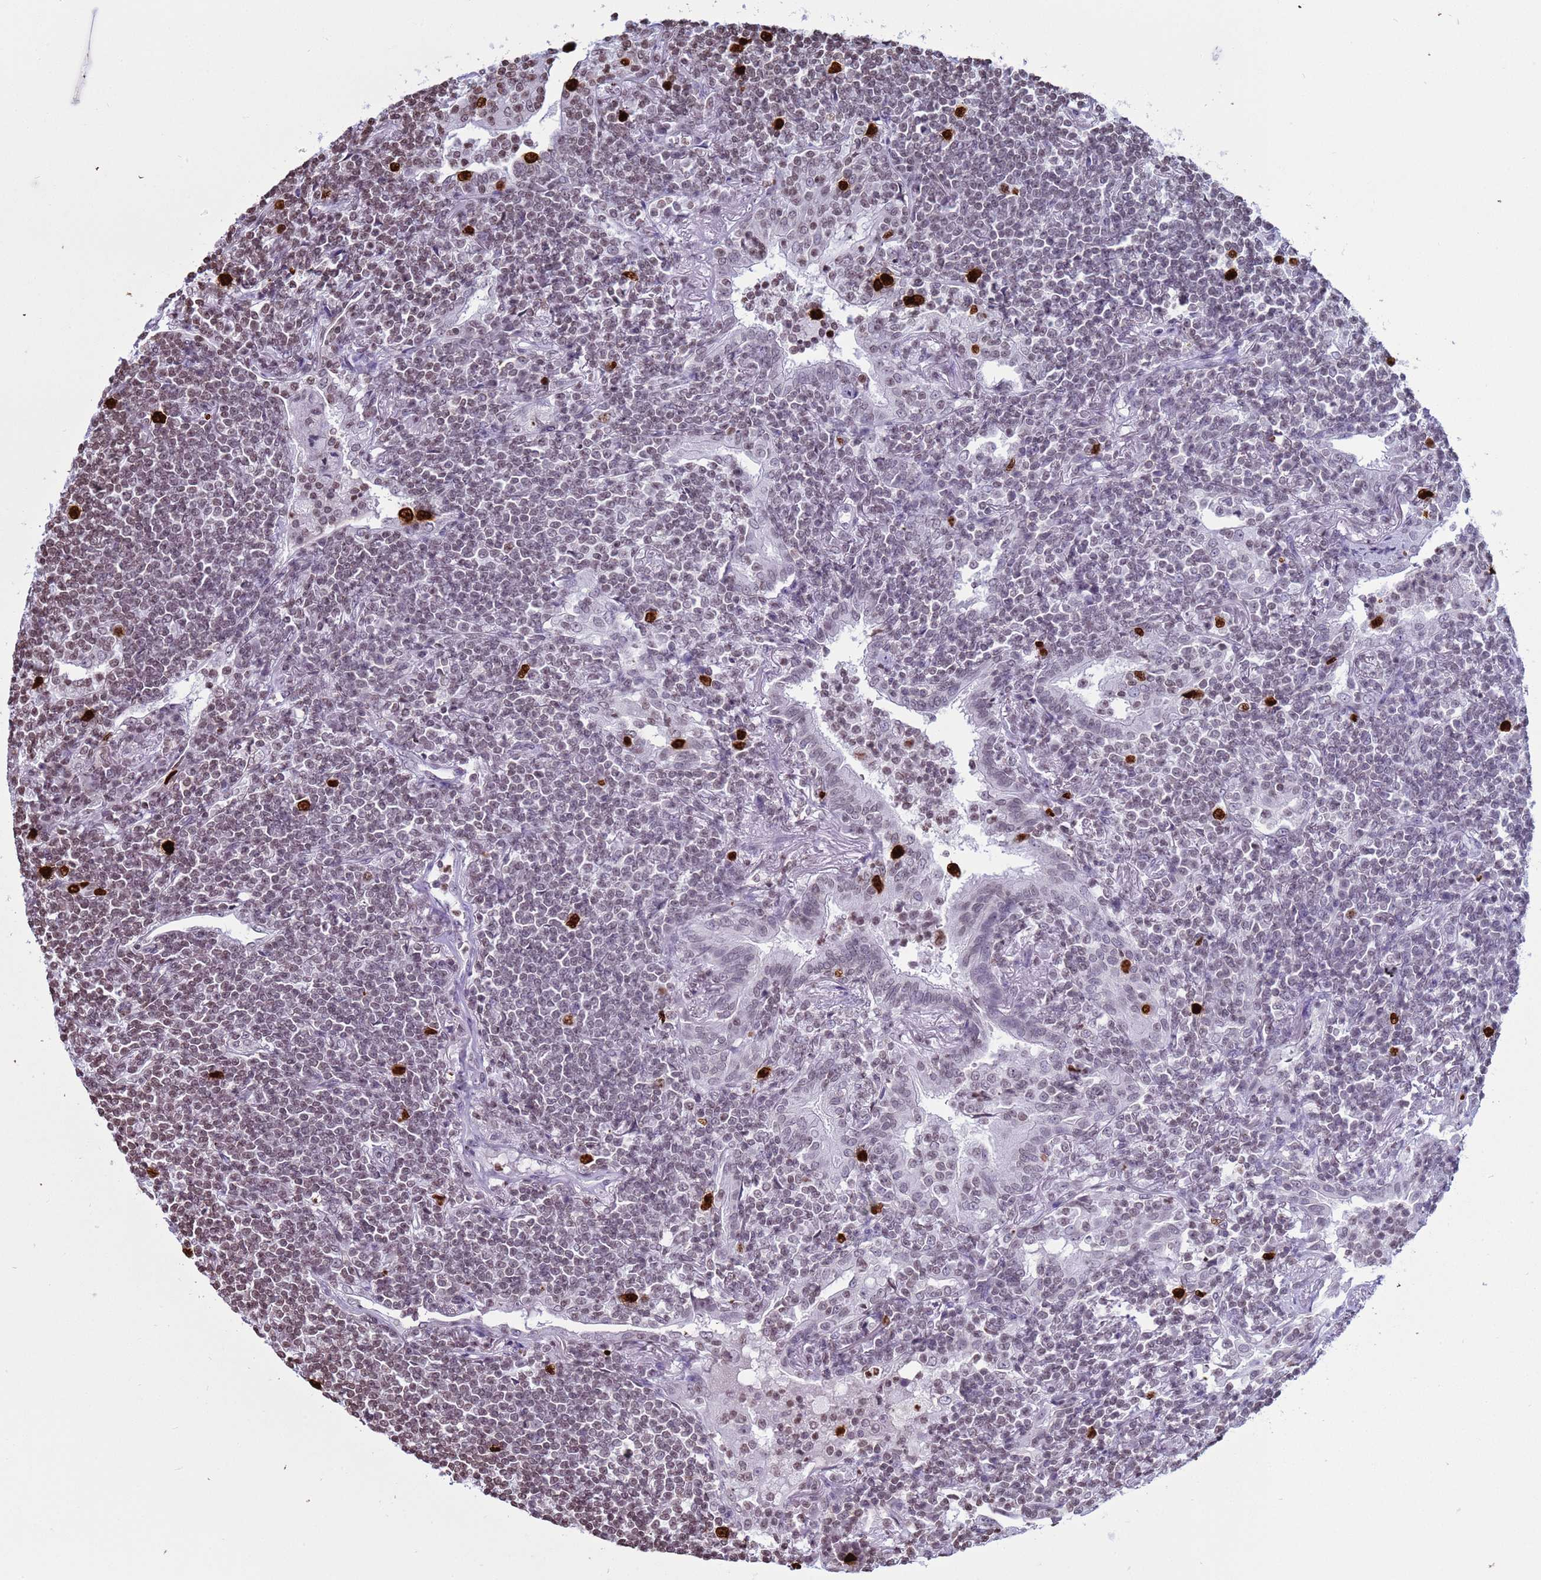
{"staining": {"intensity": "strong", "quantity": "<25%", "location": "nuclear"}, "tissue": "lymphoma", "cell_type": "Tumor cells", "image_type": "cancer", "snomed": [{"axis": "morphology", "description": "Malignant lymphoma, non-Hodgkin's type, Low grade"}, {"axis": "topography", "description": "Lung"}], "caption": "Immunohistochemistry (DAB (3,3'-diaminobenzidine)) staining of lymphoma exhibits strong nuclear protein expression in approximately <25% of tumor cells.", "gene": "H4C8", "patient": {"sex": "female", "age": 71}}